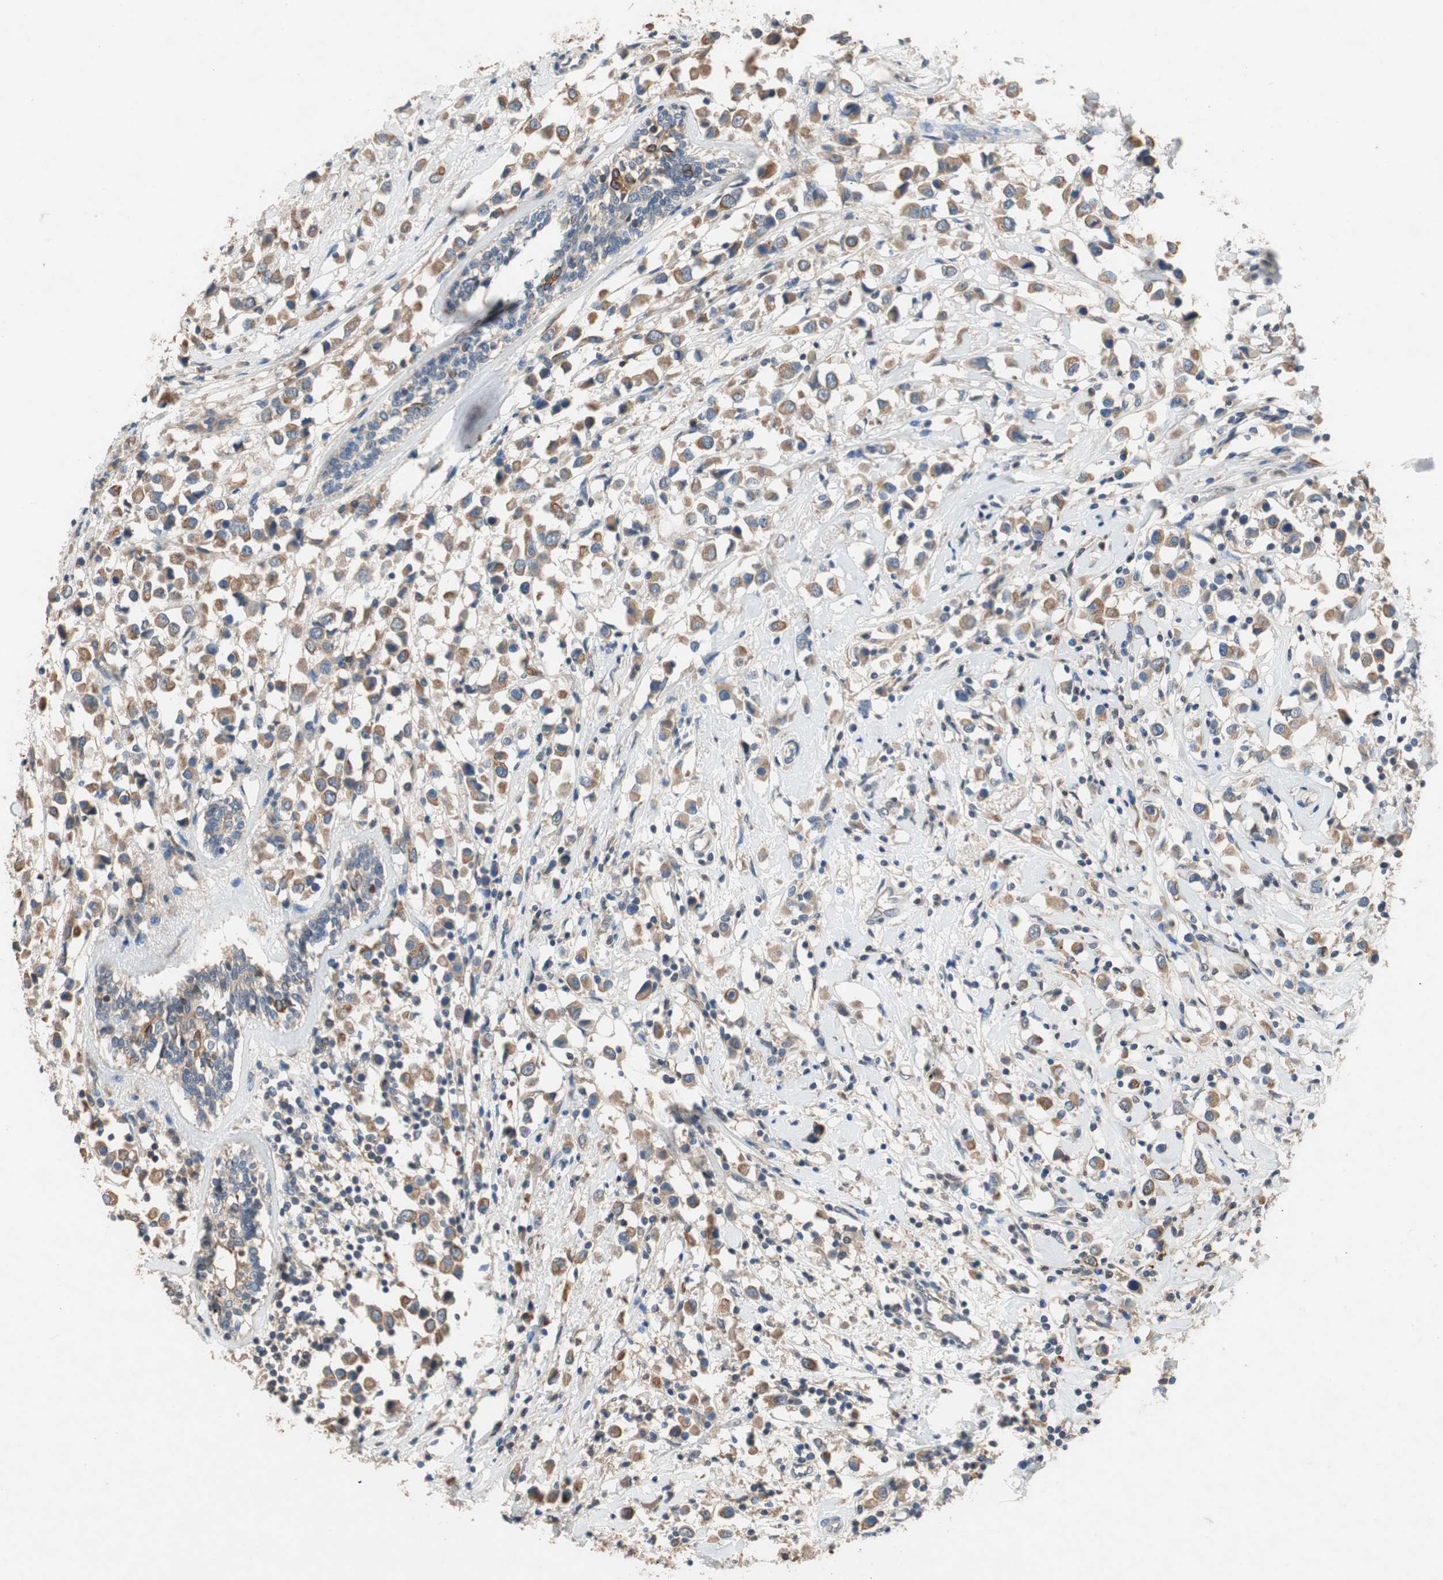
{"staining": {"intensity": "weak", "quantity": ">75%", "location": "cytoplasmic/membranous"}, "tissue": "breast cancer", "cell_type": "Tumor cells", "image_type": "cancer", "snomed": [{"axis": "morphology", "description": "Duct carcinoma"}, {"axis": "topography", "description": "Breast"}], "caption": "The histopathology image demonstrates immunohistochemical staining of breast invasive ductal carcinoma. There is weak cytoplasmic/membranous expression is present in approximately >75% of tumor cells.", "gene": "ADAP1", "patient": {"sex": "female", "age": 61}}